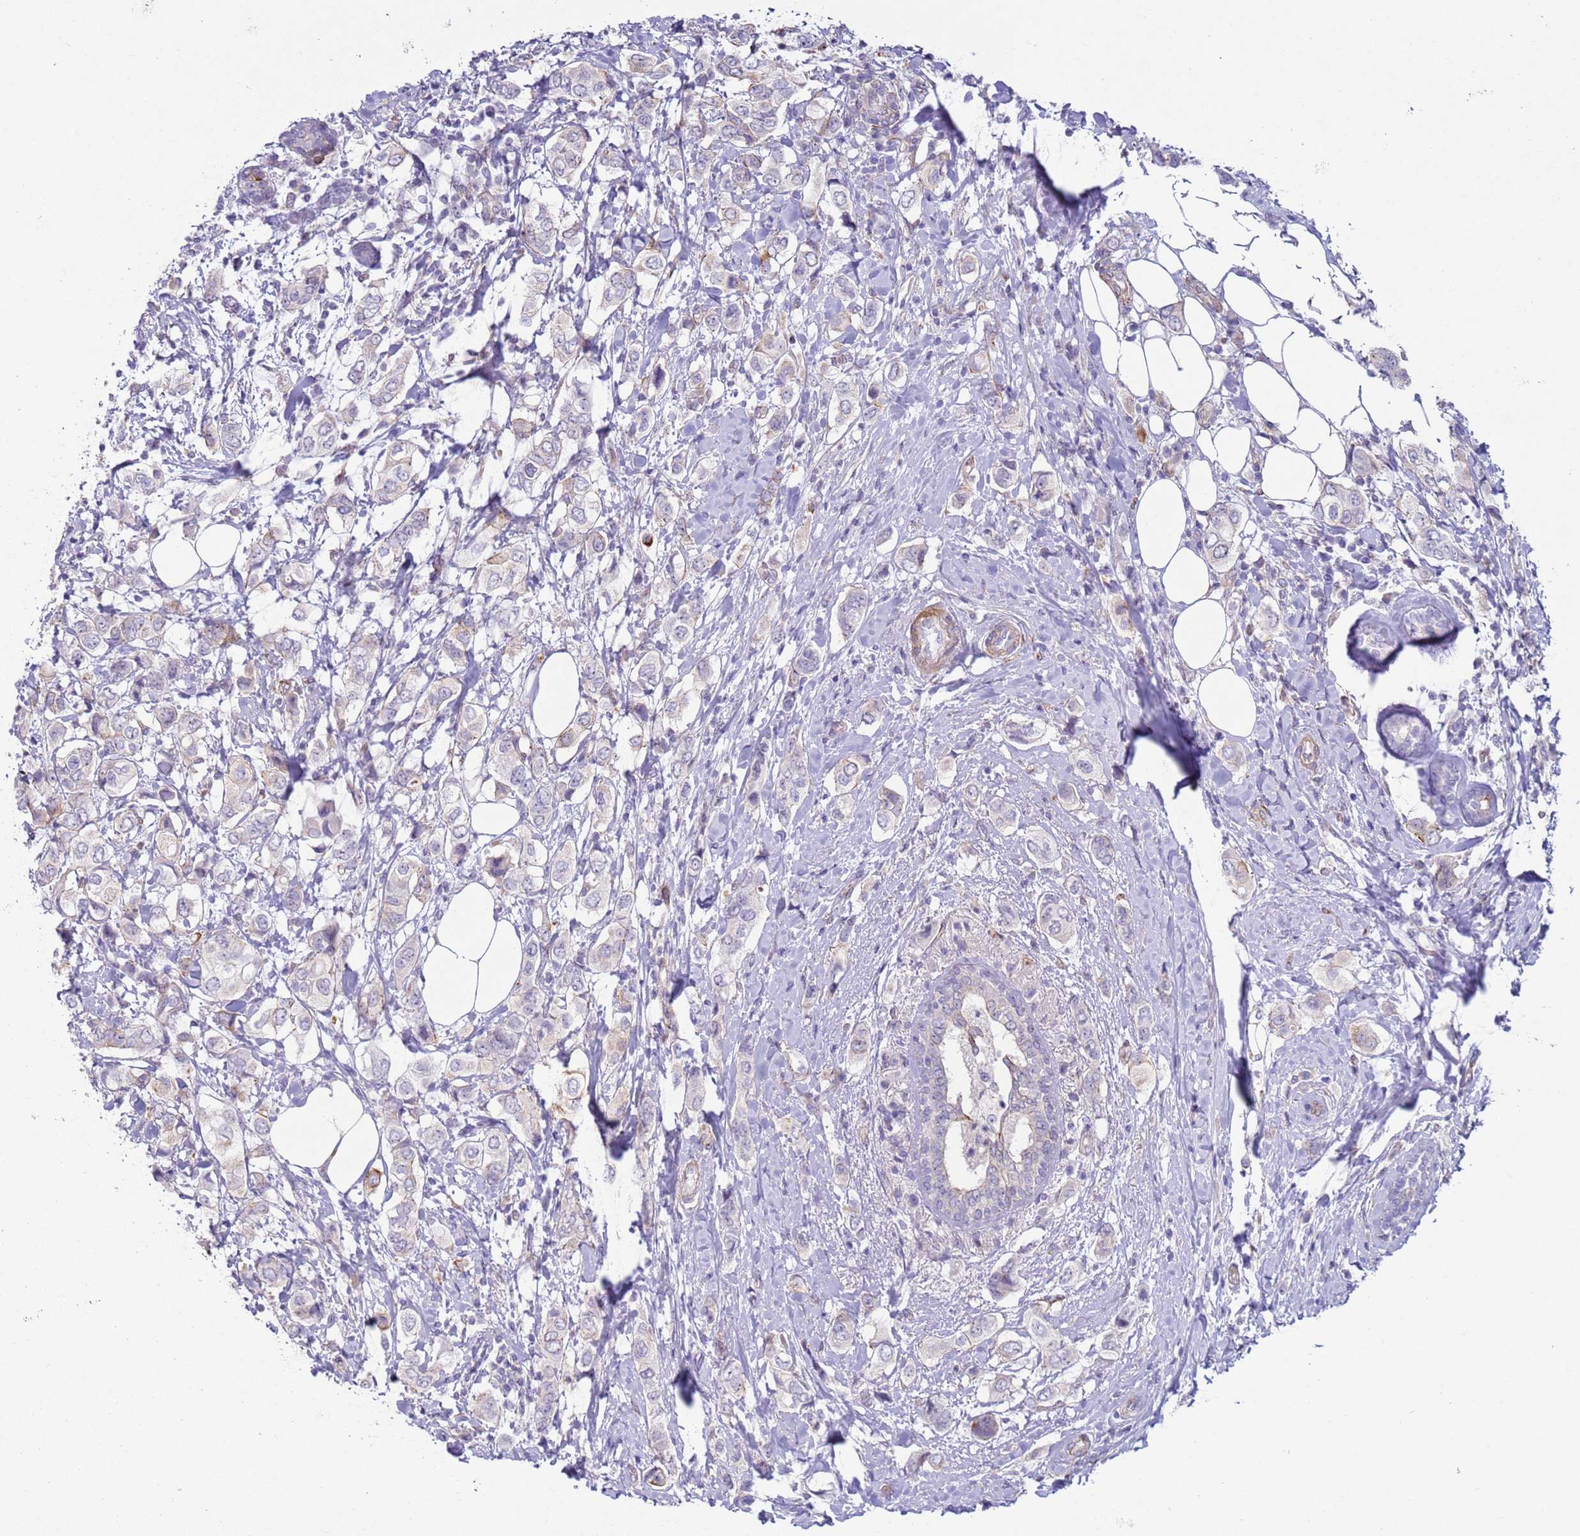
{"staining": {"intensity": "negative", "quantity": "none", "location": "none"}, "tissue": "breast cancer", "cell_type": "Tumor cells", "image_type": "cancer", "snomed": [{"axis": "morphology", "description": "Lobular carcinoma"}, {"axis": "topography", "description": "Breast"}], "caption": "Tumor cells are negative for brown protein staining in breast lobular carcinoma.", "gene": "HEATR1", "patient": {"sex": "female", "age": 51}}